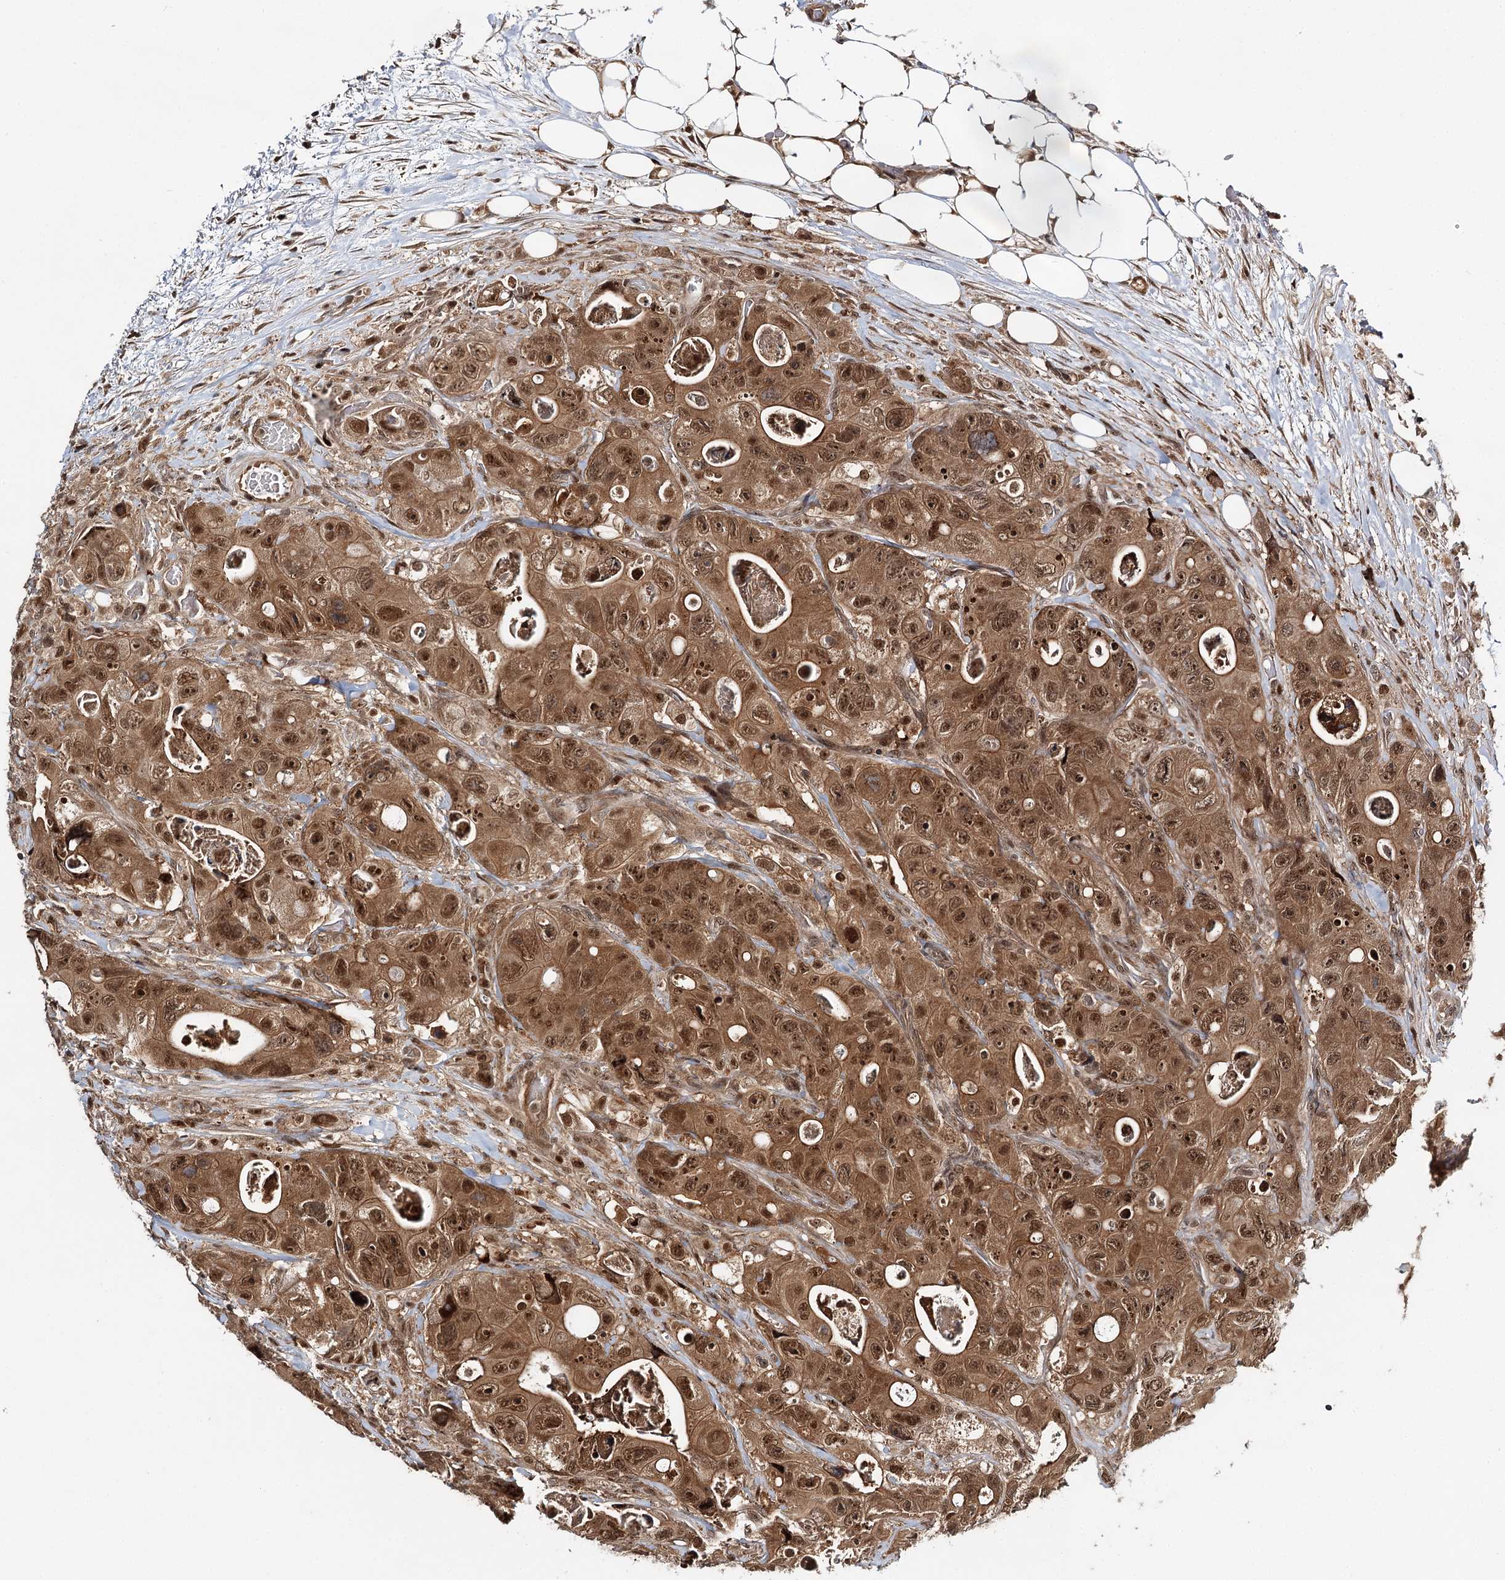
{"staining": {"intensity": "moderate", "quantity": ">75%", "location": "cytoplasmic/membranous,nuclear"}, "tissue": "colorectal cancer", "cell_type": "Tumor cells", "image_type": "cancer", "snomed": [{"axis": "morphology", "description": "Adenocarcinoma, NOS"}, {"axis": "topography", "description": "Colon"}], "caption": "This is an image of immunohistochemistry (IHC) staining of colorectal cancer, which shows moderate staining in the cytoplasmic/membranous and nuclear of tumor cells.", "gene": "N6AMT1", "patient": {"sex": "female", "age": 46}}